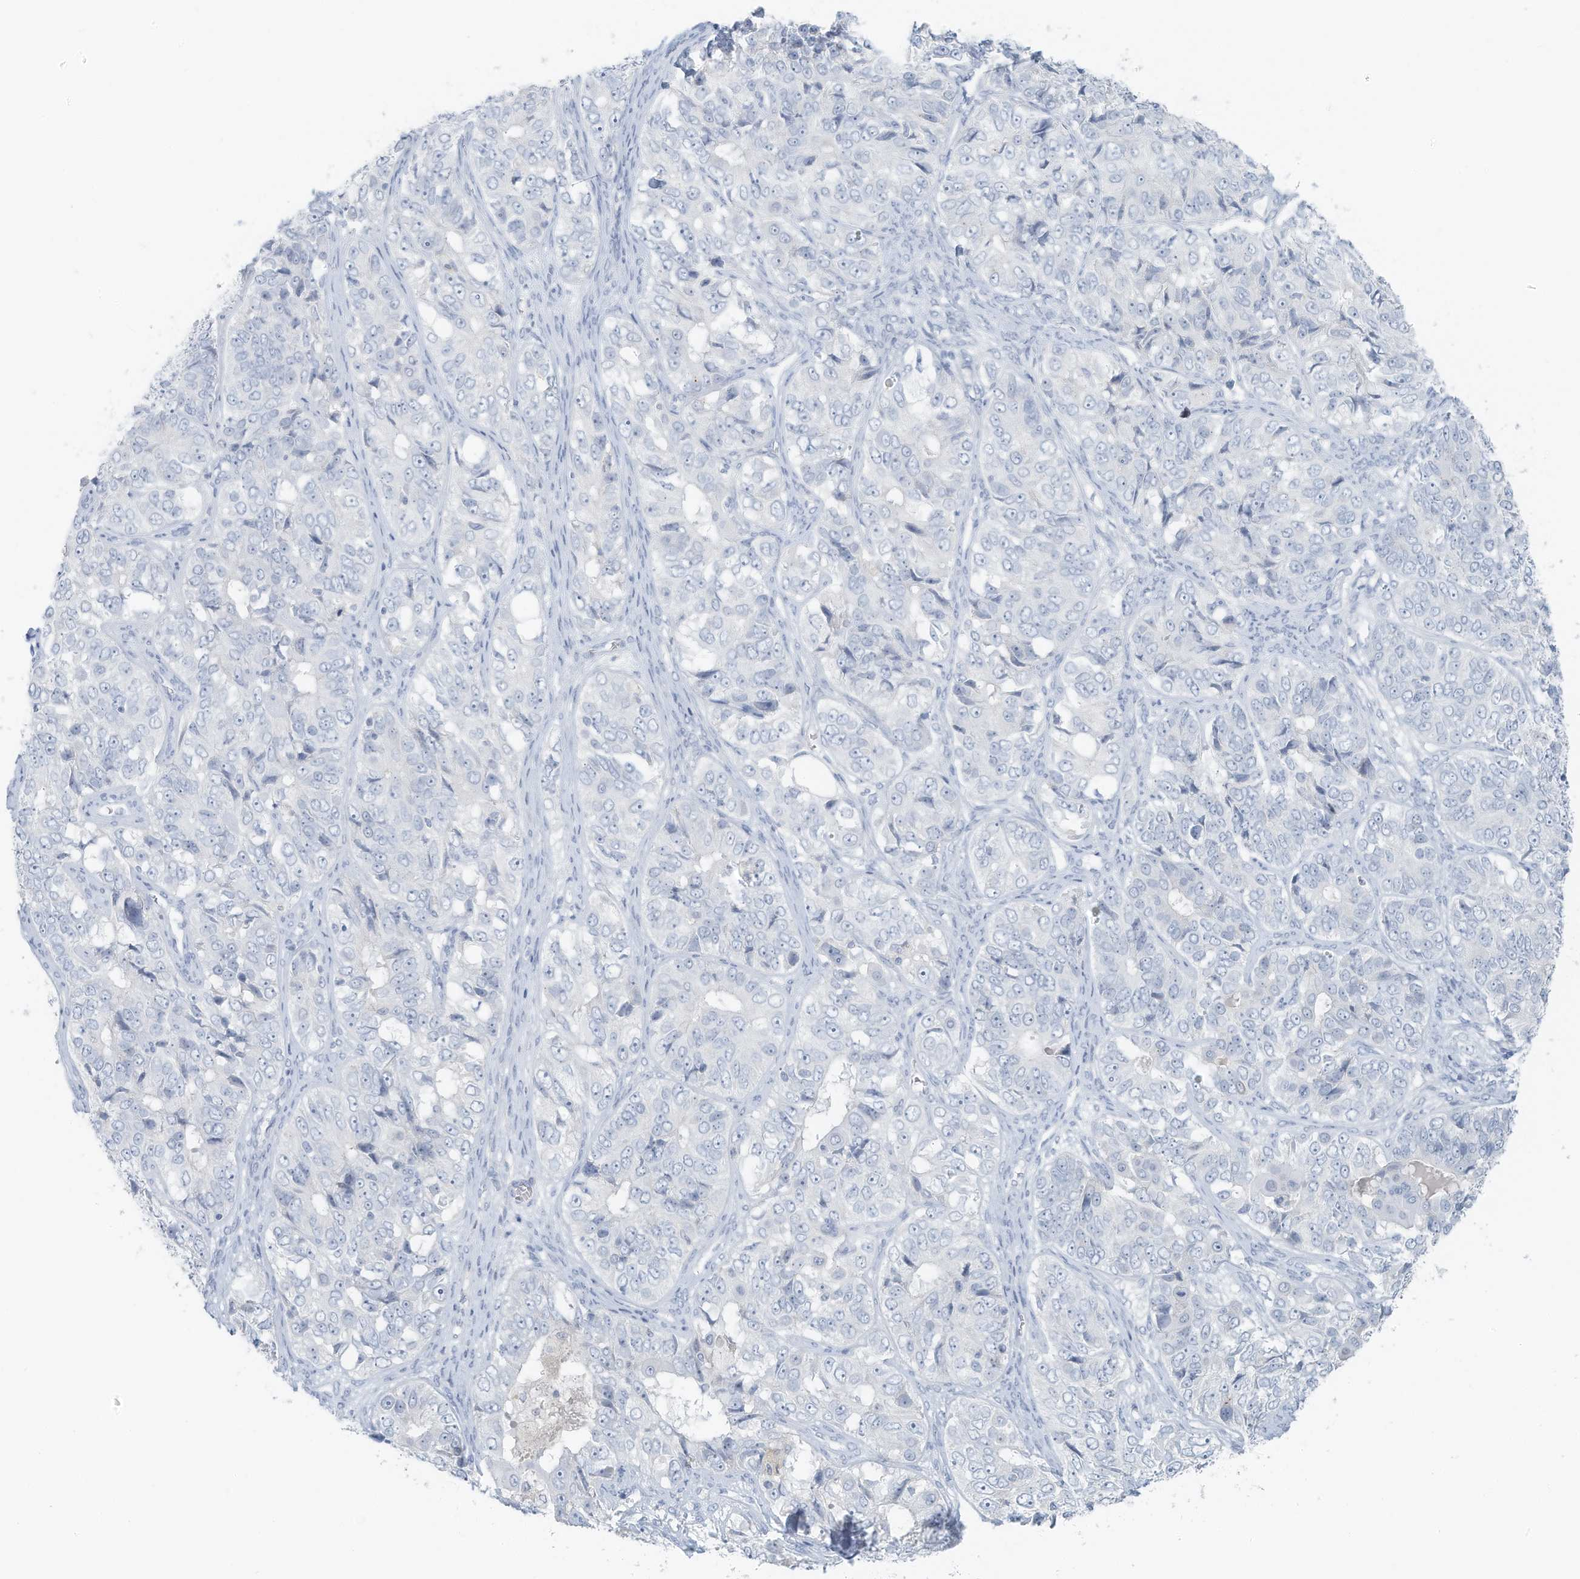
{"staining": {"intensity": "negative", "quantity": "none", "location": "none"}, "tissue": "ovarian cancer", "cell_type": "Tumor cells", "image_type": "cancer", "snomed": [{"axis": "morphology", "description": "Carcinoma, endometroid"}, {"axis": "topography", "description": "Ovary"}], "caption": "IHC of ovarian cancer exhibits no staining in tumor cells. (DAB IHC with hematoxylin counter stain).", "gene": "SLC25A43", "patient": {"sex": "female", "age": 51}}